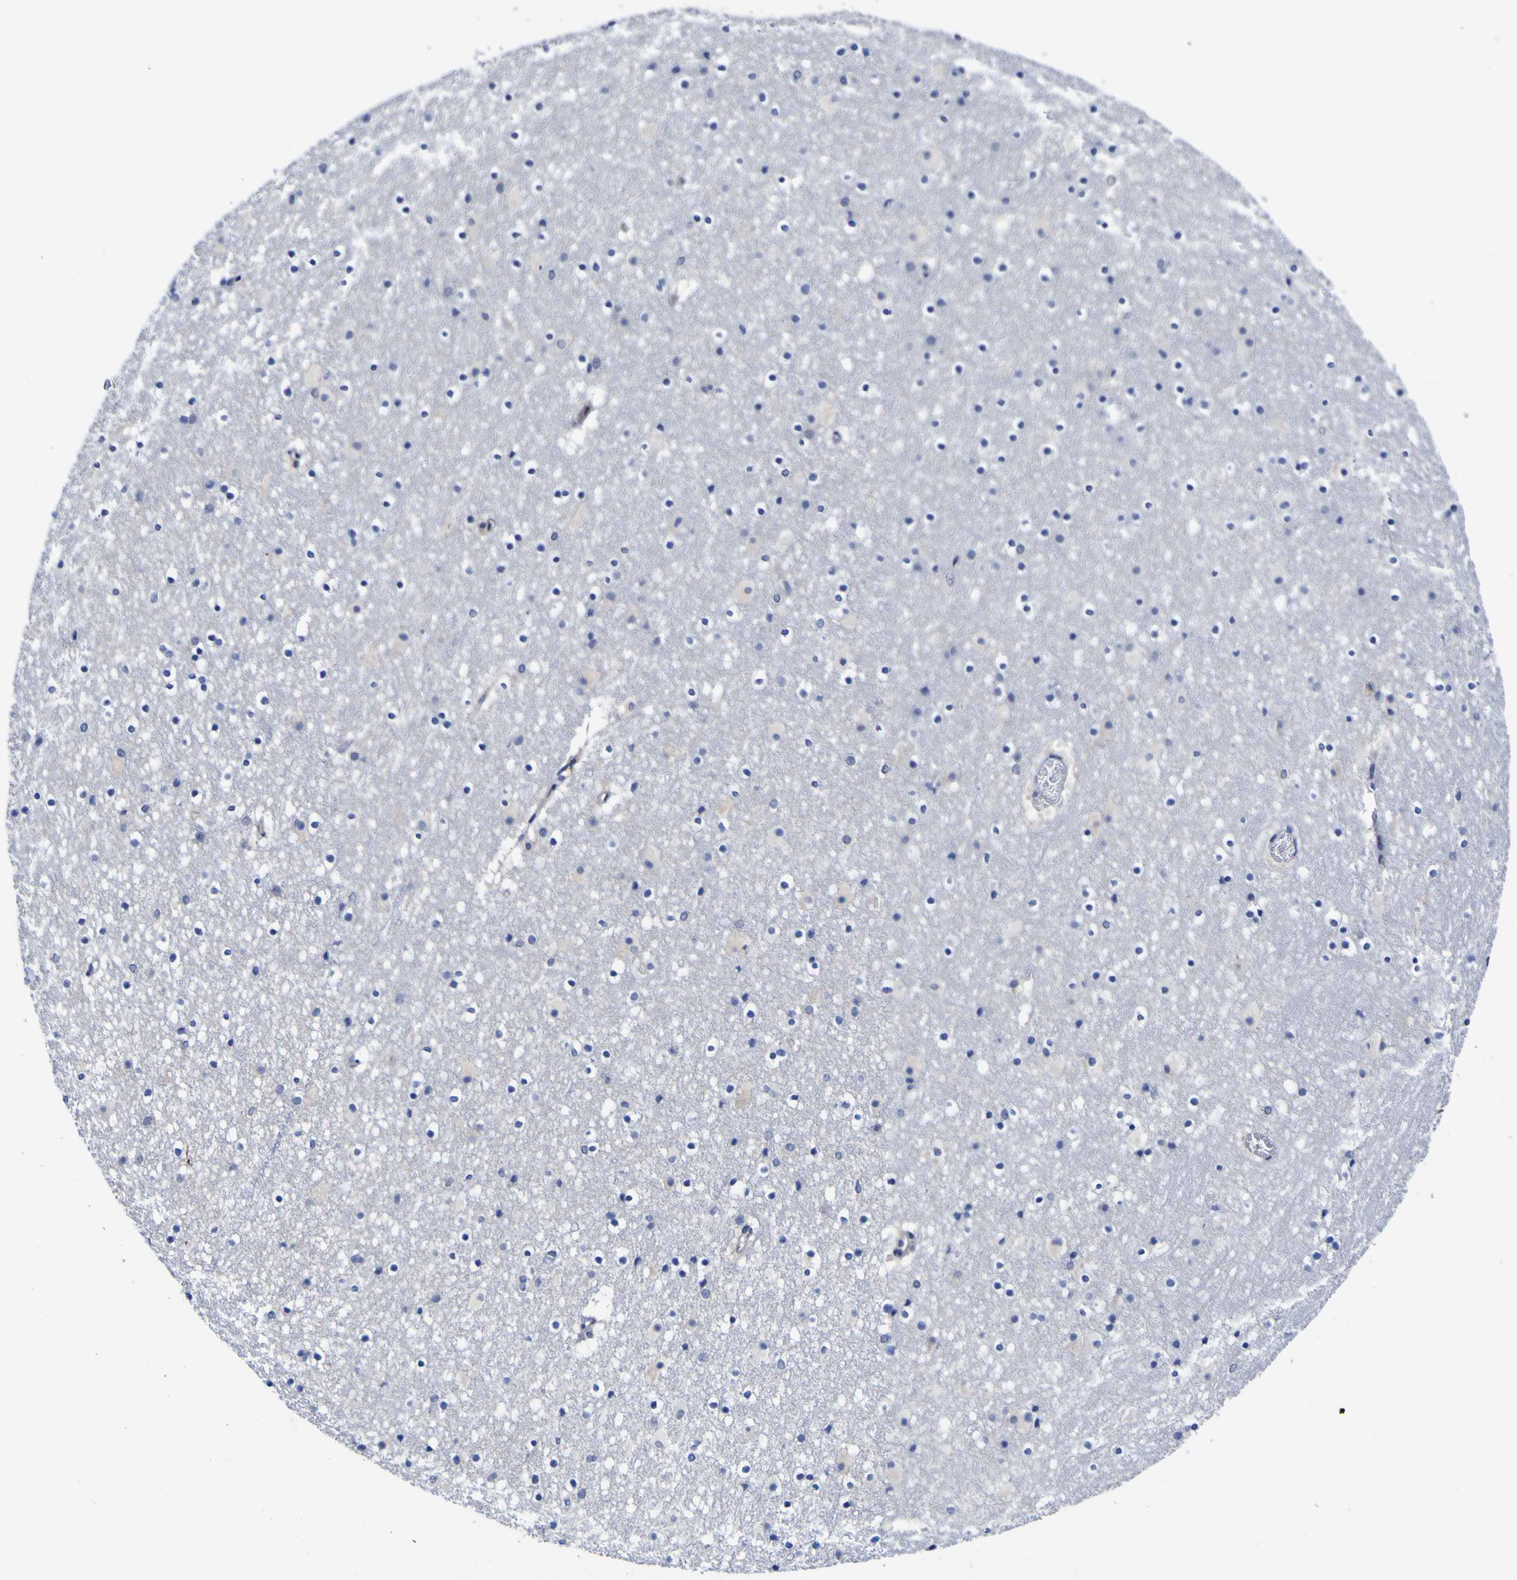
{"staining": {"intensity": "negative", "quantity": "none", "location": "none"}, "tissue": "caudate", "cell_type": "Glial cells", "image_type": "normal", "snomed": [{"axis": "morphology", "description": "Normal tissue, NOS"}, {"axis": "topography", "description": "Lateral ventricle wall"}], "caption": "The immunohistochemistry photomicrograph has no significant staining in glial cells of caudate.", "gene": "CASP6", "patient": {"sex": "male", "age": 45}}